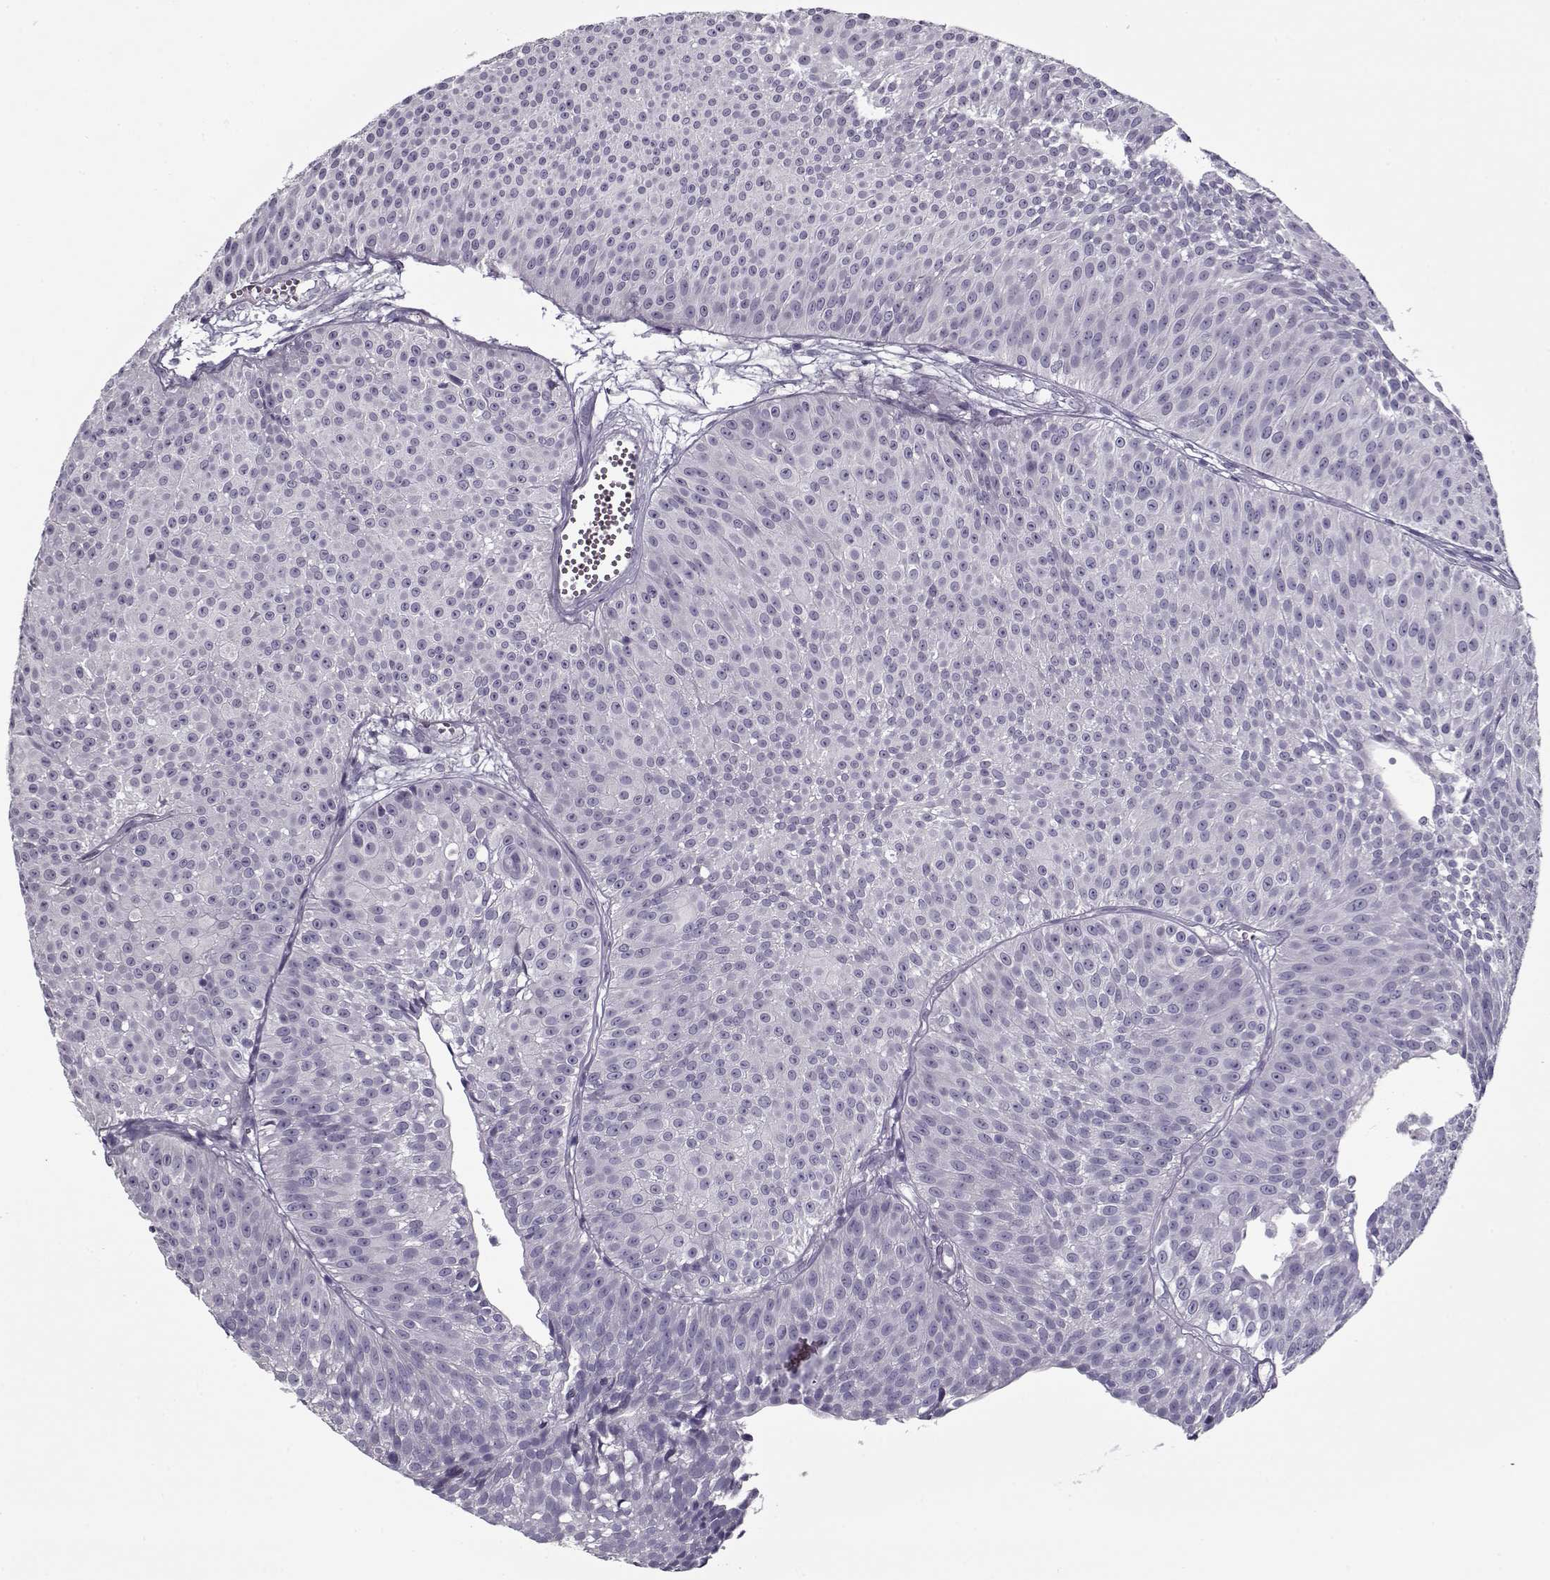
{"staining": {"intensity": "negative", "quantity": "none", "location": "none"}, "tissue": "urothelial cancer", "cell_type": "Tumor cells", "image_type": "cancer", "snomed": [{"axis": "morphology", "description": "Urothelial carcinoma, Low grade"}, {"axis": "topography", "description": "Urinary bladder"}], "caption": "The immunohistochemistry (IHC) micrograph has no significant positivity in tumor cells of low-grade urothelial carcinoma tissue.", "gene": "CIBAR1", "patient": {"sex": "male", "age": 63}}